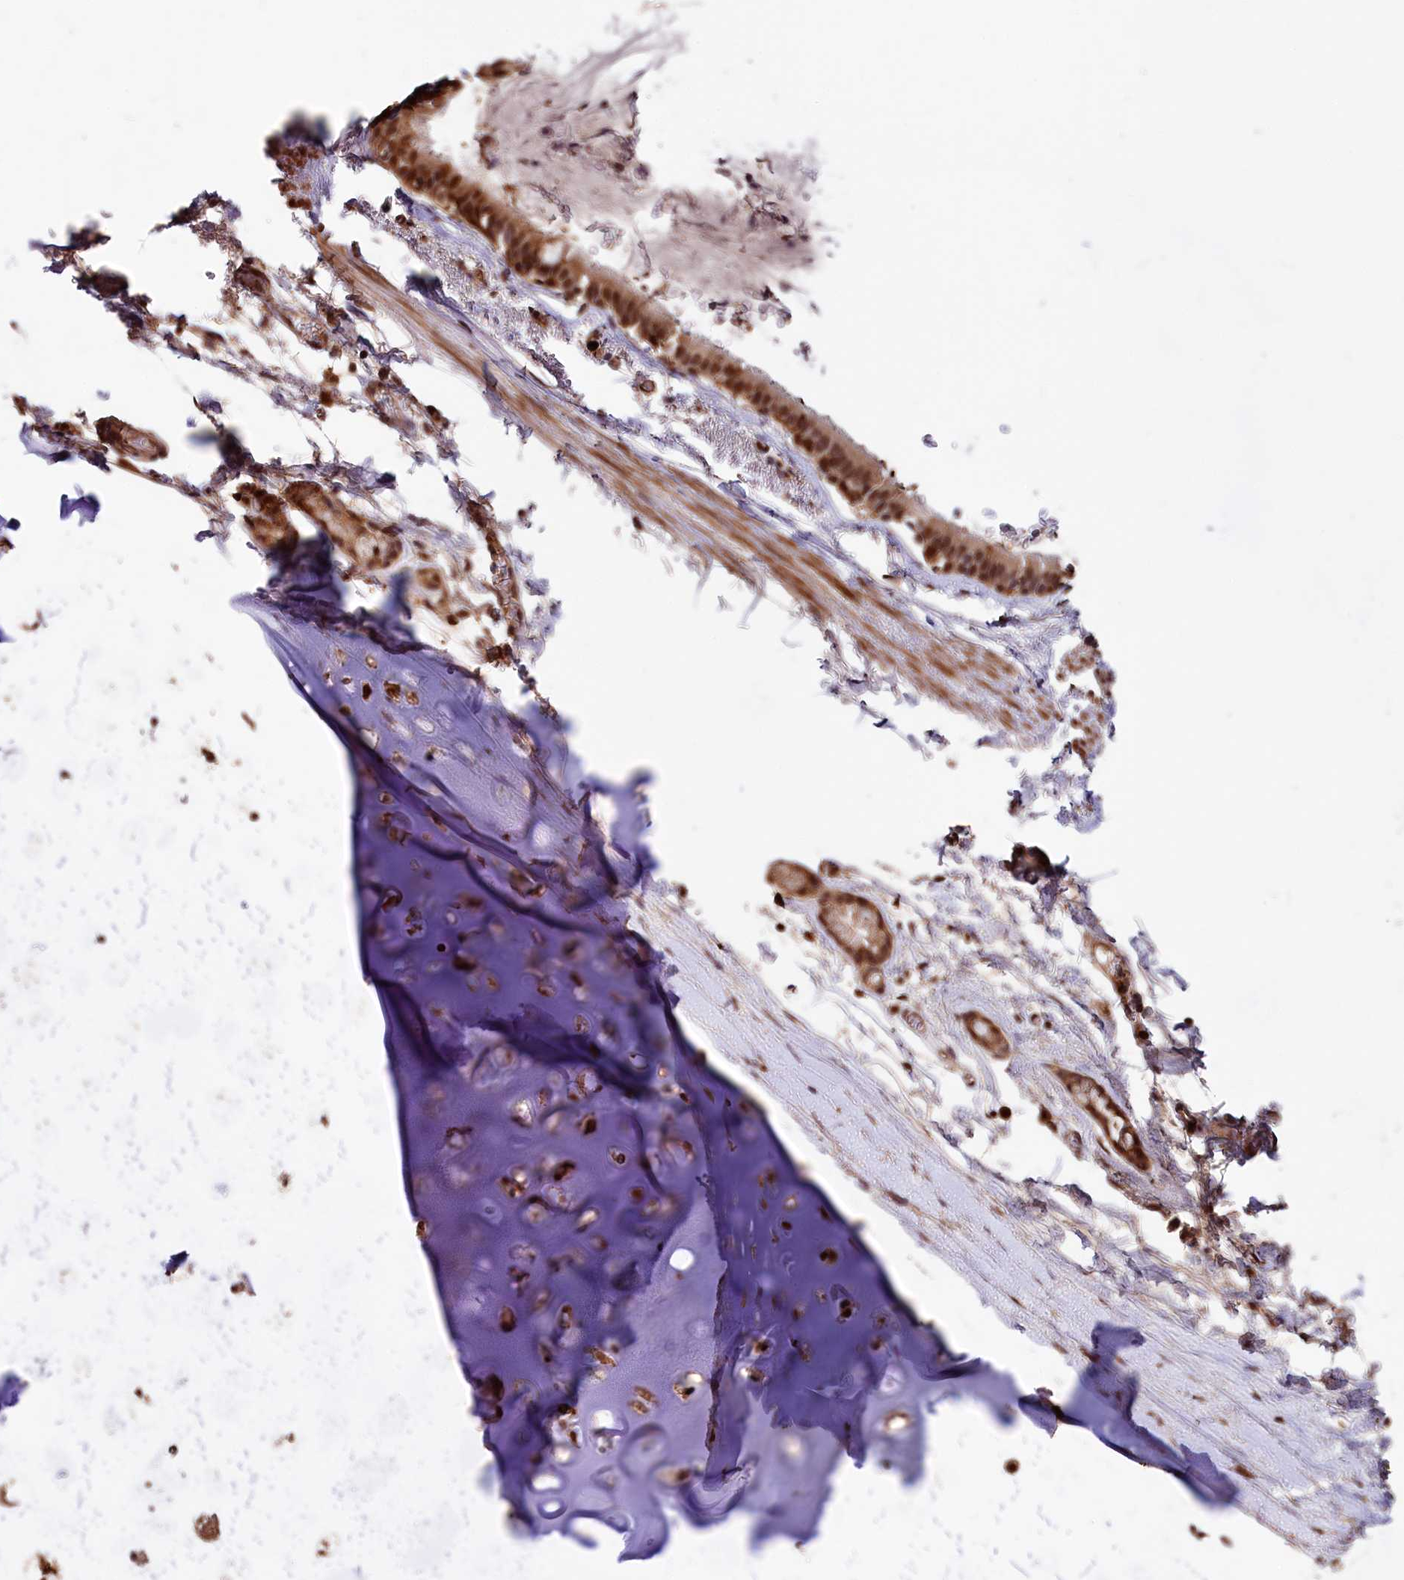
{"staining": {"intensity": "moderate", "quantity": ">75%", "location": "cytoplasmic/membranous,nuclear"}, "tissue": "adipose tissue", "cell_type": "Adipocytes", "image_type": "normal", "snomed": [{"axis": "morphology", "description": "Normal tissue, NOS"}, {"axis": "topography", "description": "Lymph node"}, {"axis": "topography", "description": "Bronchus"}], "caption": "High-power microscopy captured an immunohistochemistry (IHC) micrograph of benign adipose tissue, revealing moderate cytoplasmic/membranous,nuclear expression in about >75% of adipocytes.", "gene": "ADRM1", "patient": {"sex": "male", "age": 63}}